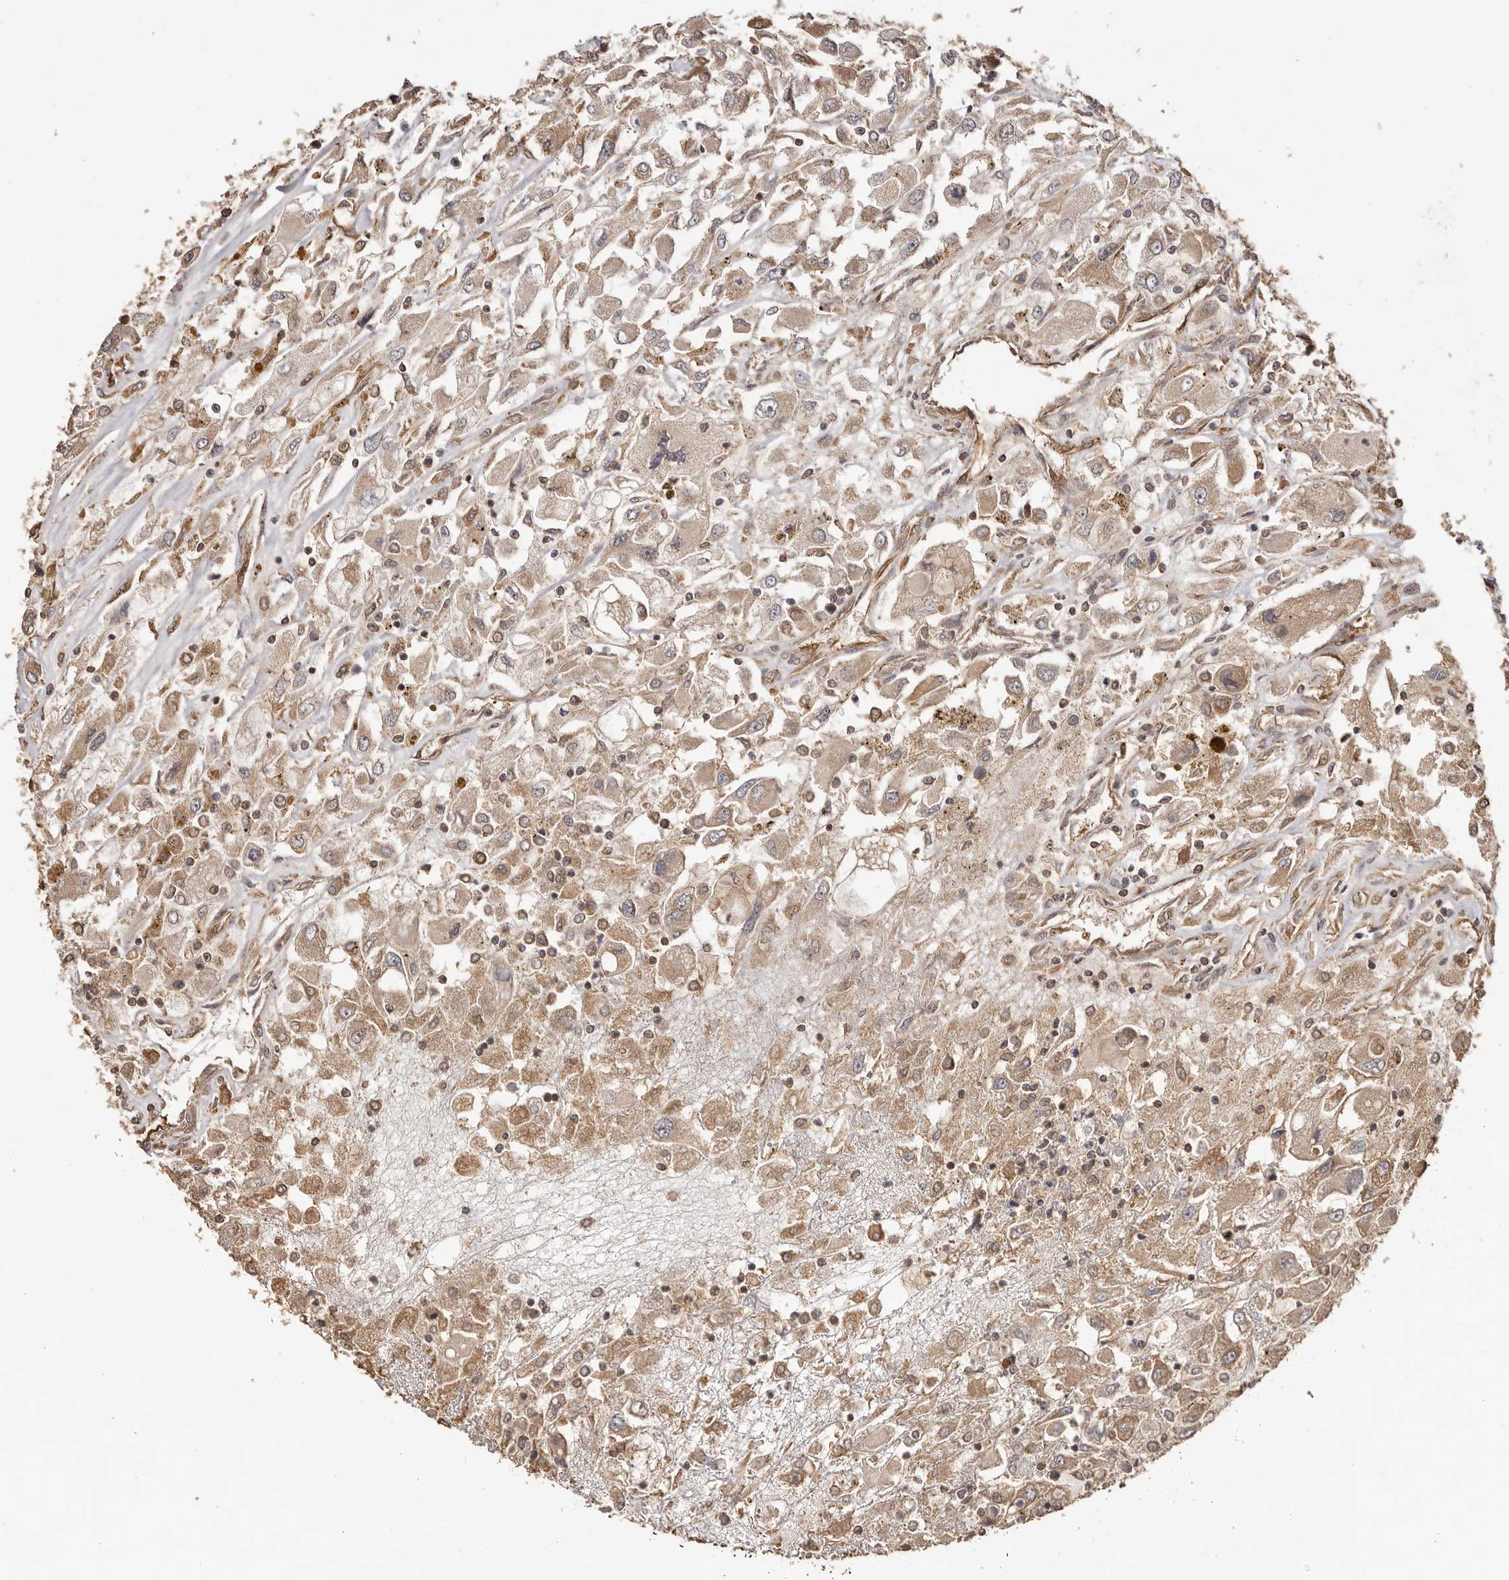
{"staining": {"intensity": "weak", "quantity": ">75%", "location": "cytoplasmic/membranous"}, "tissue": "renal cancer", "cell_type": "Tumor cells", "image_type": "cancer", "snomed": [{"axis": "morphology", "description": "Adenocarcinoma, NOS"}, {"axis": "topography", "description": "Kidney"}], "caption": "Immunohistochemical staining of human renal adenocarcinoma displays weak cytoplasmic/membranous protein staining in approximately >75% of tumor cells. Immunohistochemistry (ihc) stains the protein in brown and the nuclei are stained blue.", "gene": "UBR2", "patient": {"sex": "female", "age": 52}}